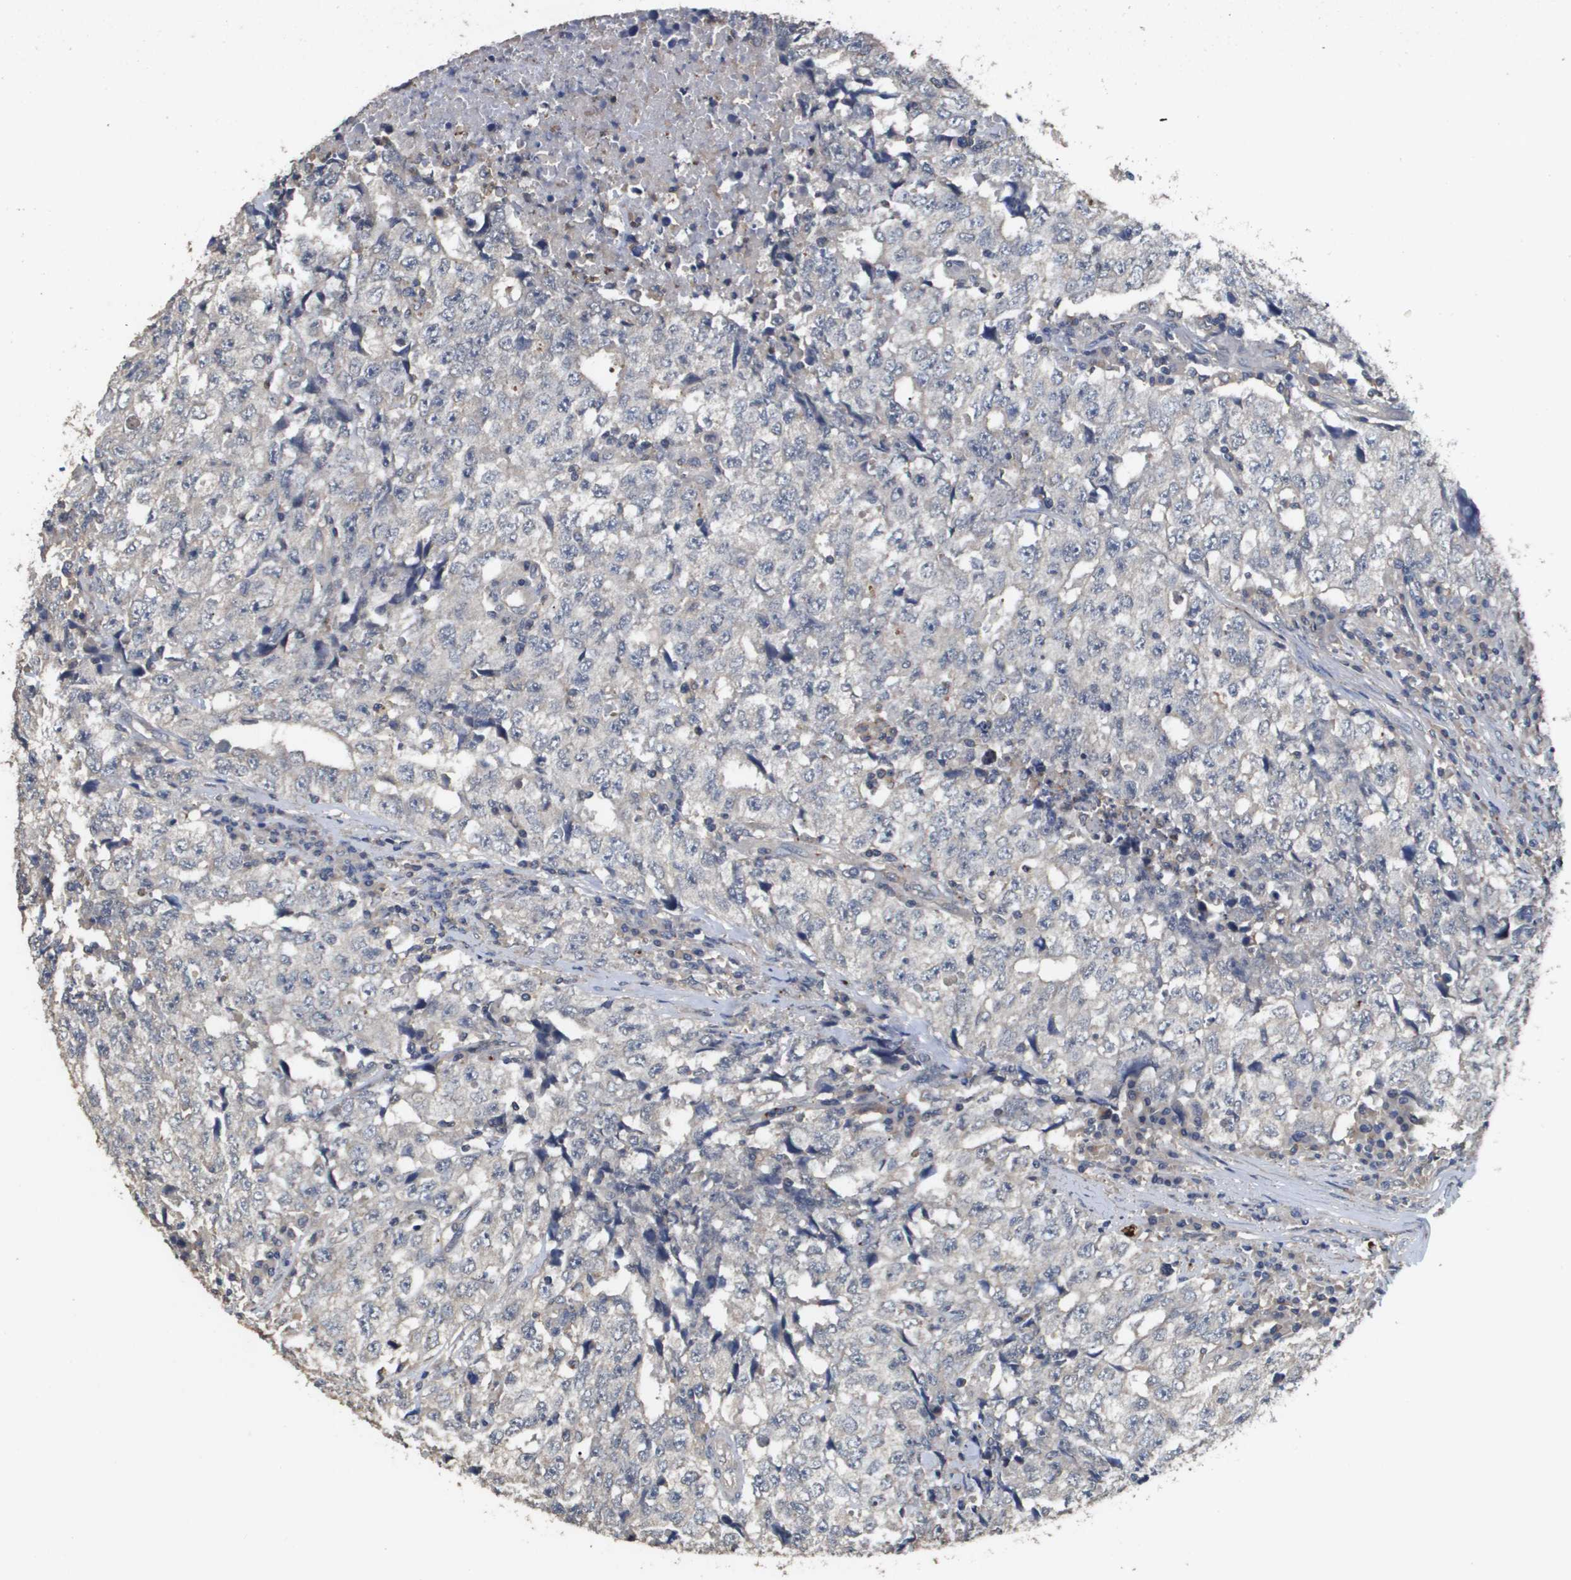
{"staining": {"intensity": "weak", "quantity": "<25%", "location": "cytoplasmic/membranous"}, "tissue": "testis cancer", "cell_type": "Tumor cells", "image_type": "cancer", "snomed": [{"axis": "morphology", "description": "Necrosis, NOS"}, {"axis": "morphology", "description": "Carcinoma, Embryonal, NOS"}, {"axis": "topography", "description": "Testis"}], "caption": "An immunohistochemistry (IHC) micrograph of testis embryonal carcinoma is shown. There is no staining in tumor cells of testis embryonal carcinoma.", "gene": "RAB27B", "patient": {"sex": "male", "age": 19}}